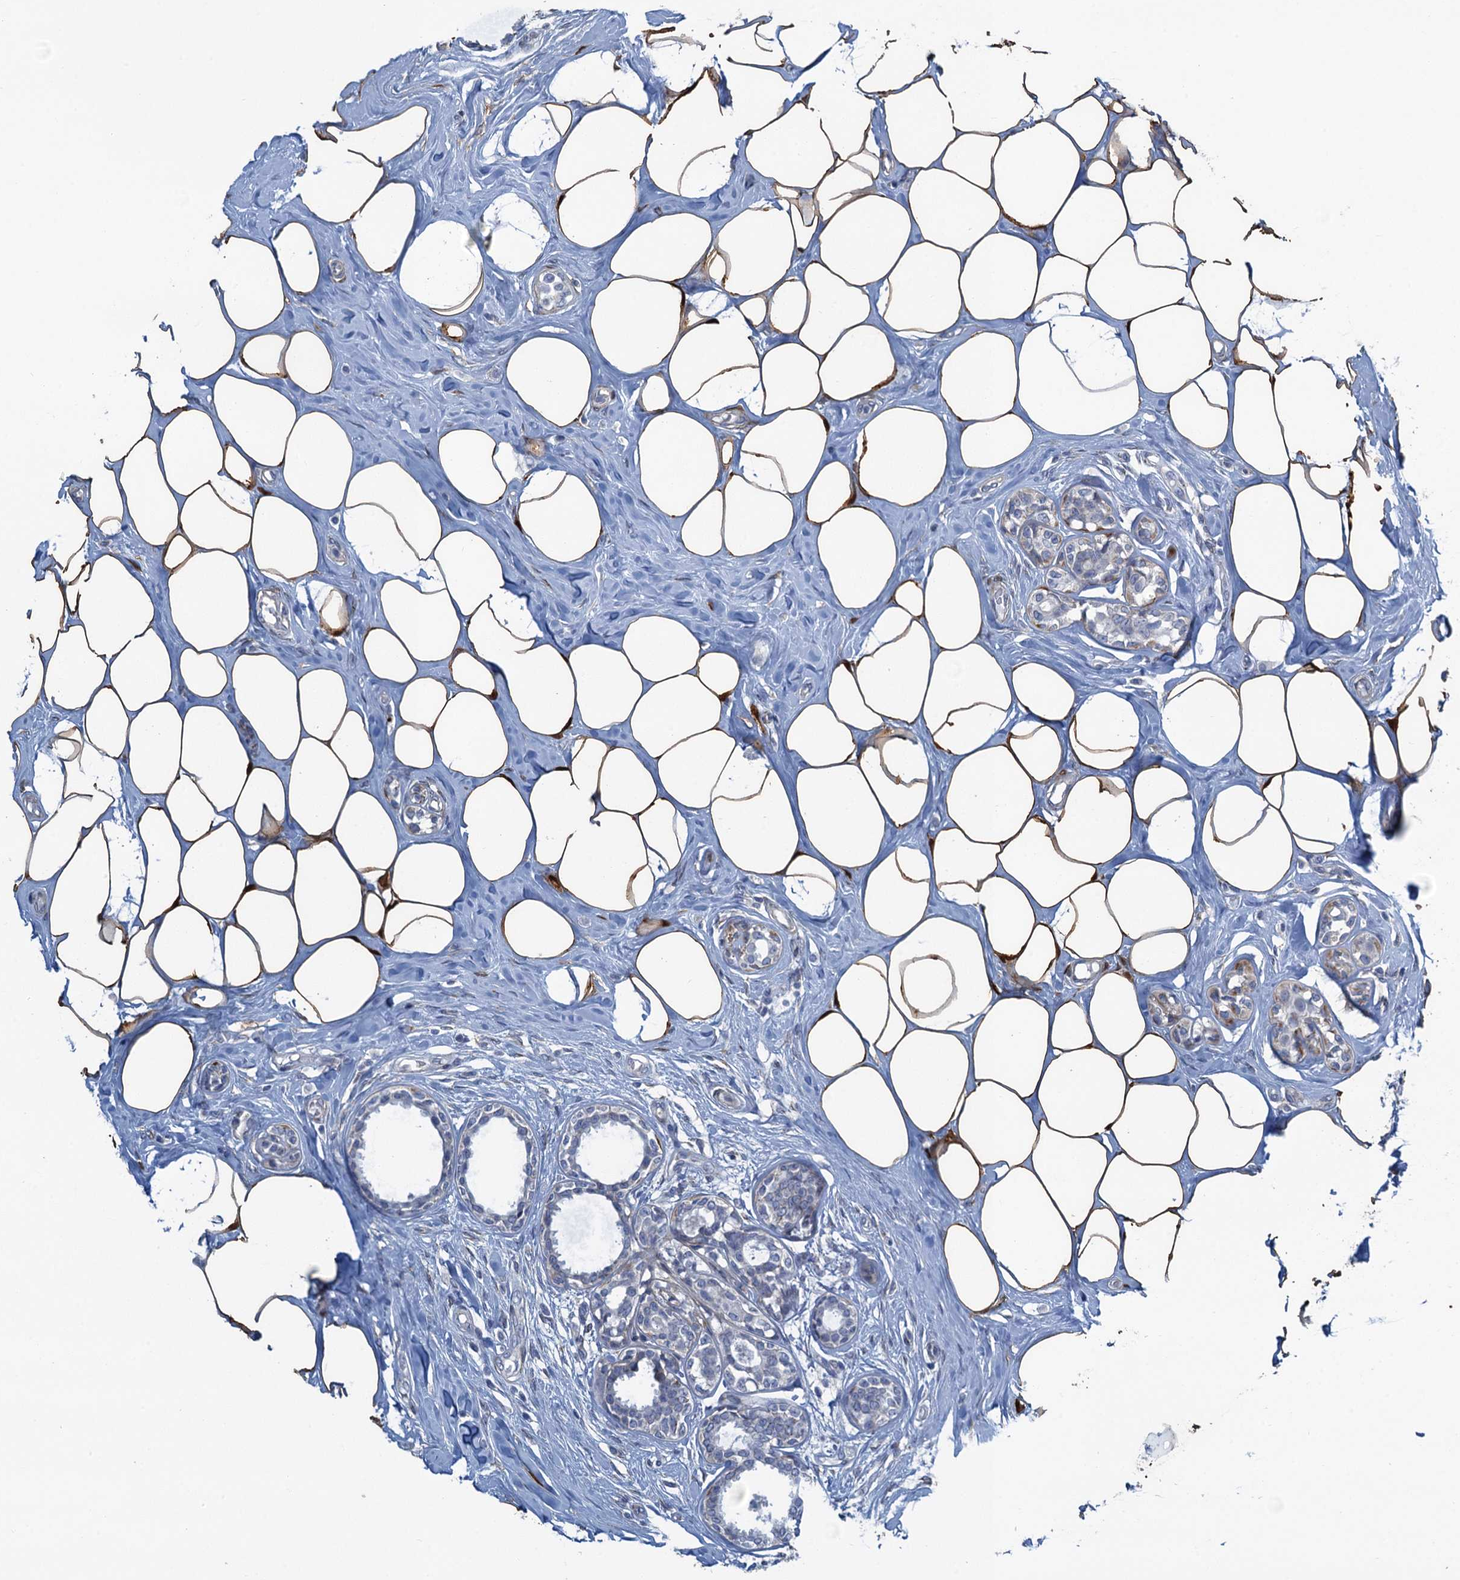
{"staining": {"intensity": "negative", "quantity": "none", "location": "none"}, "tissue": "breast cancer", "cell_type": "Tumor cells", "image_type": "cancer", "snomed": [{"axis": "morphology", "description": "Lobular carcinoma"}, {"axis": "topography", "description": "Breast"}], "caption": "DAB (3,3'-diaminobenzidine) immunohistochemical staining of breast cancer (lobular carcinoma) displays no significant positivity in tumor cells.", "gene": "POGLUT3", "patient": {"sex": "female", "age": 51}}